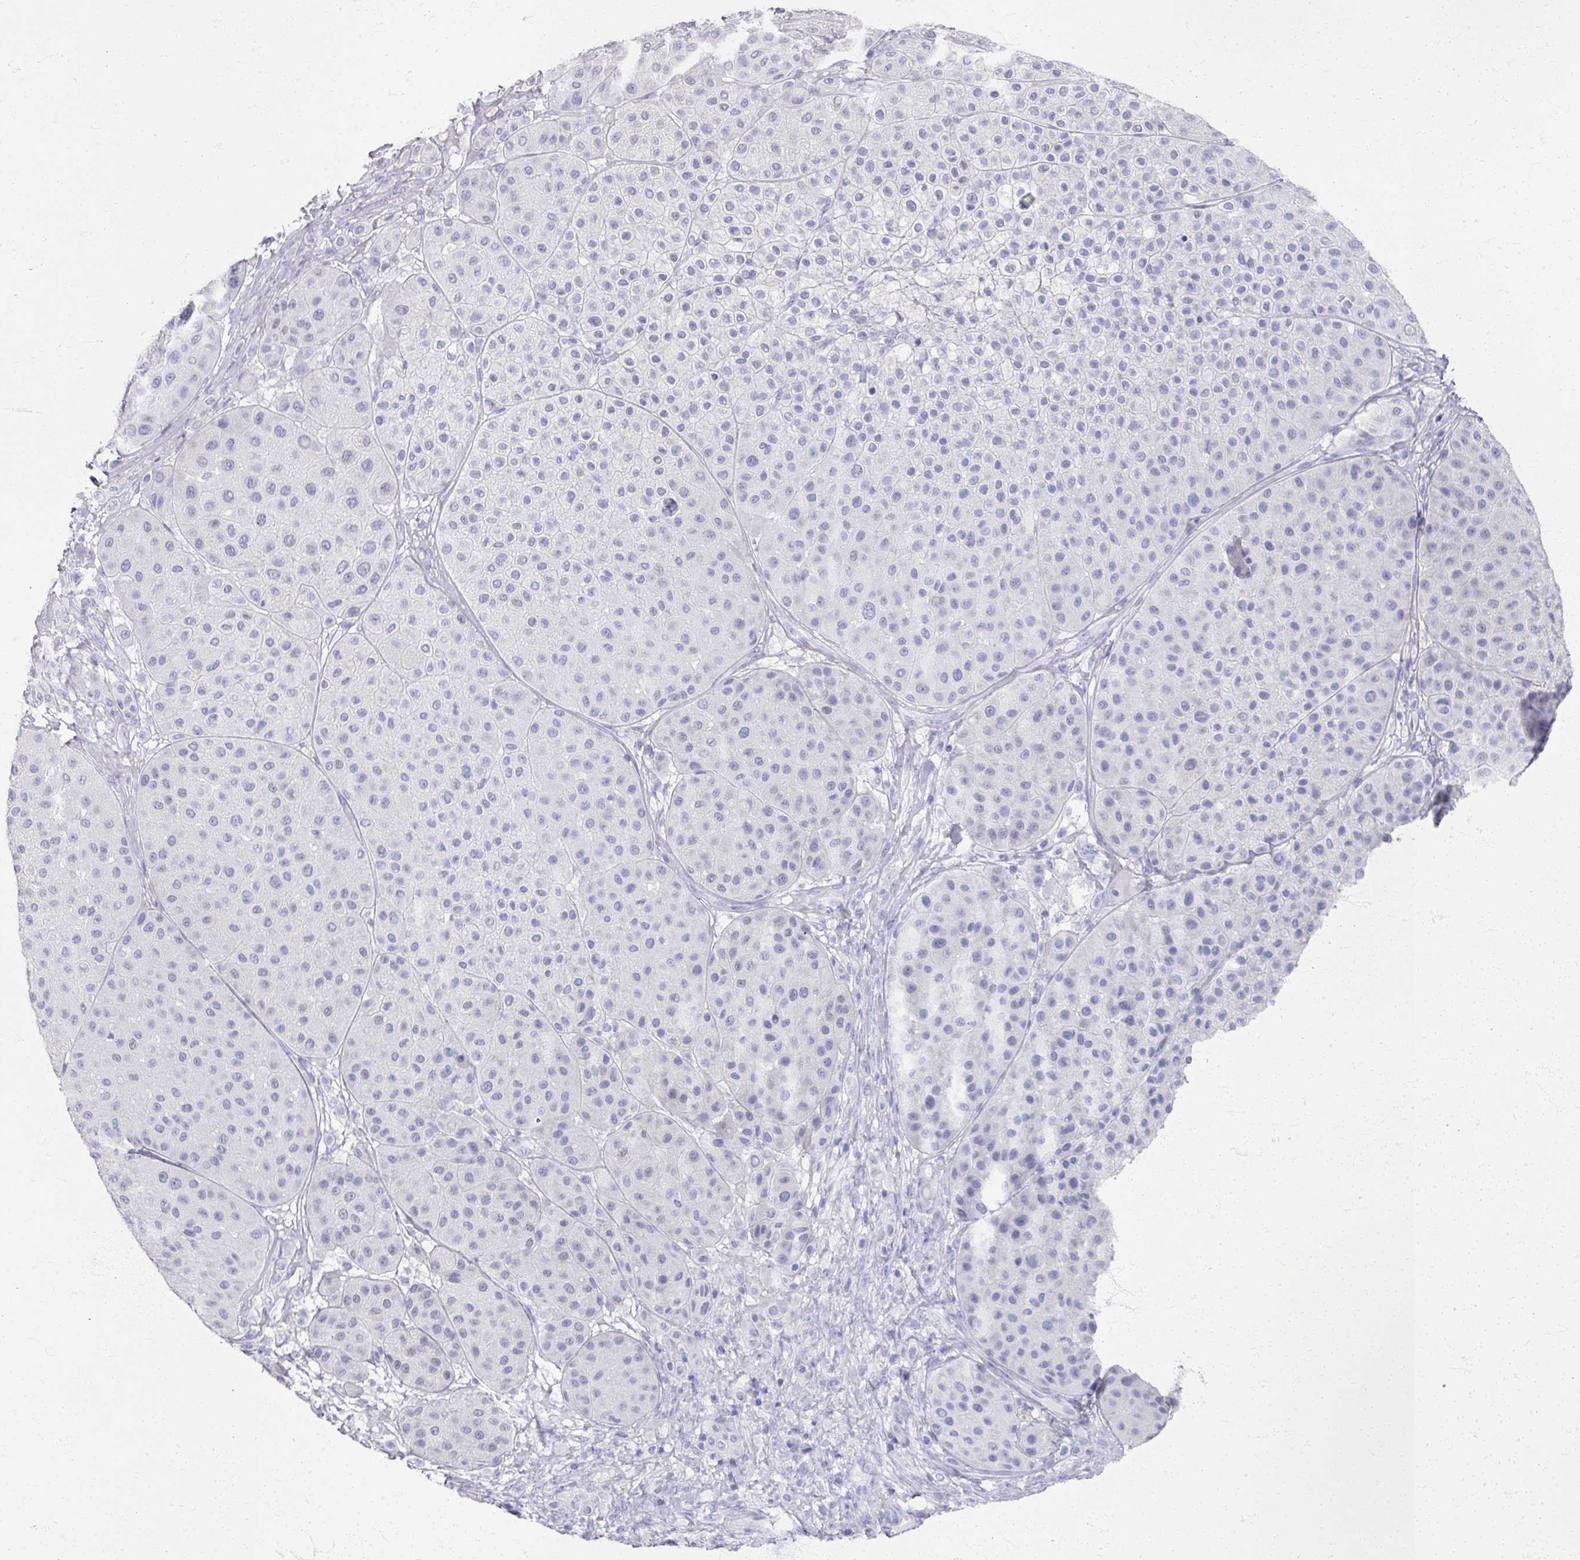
{"staining": {"intensity": "negative", "quantity": "none", "location": "none"}, "tissue": "melanoma", "cell_type": "Tumor cells", "image_type": "cancer", "snomed": [{"axis": "morphology", "description": "Malignant melanoma, Metastatic site"}, {"axis": "topography", "description": "Smooth muscle"}], "caption": "The micrograph exhibits no staining of tumor cells in malignant melanoma (metastatic site).", "gene": "PSKH1", "patient": {"sex": "male", "age": 41}}